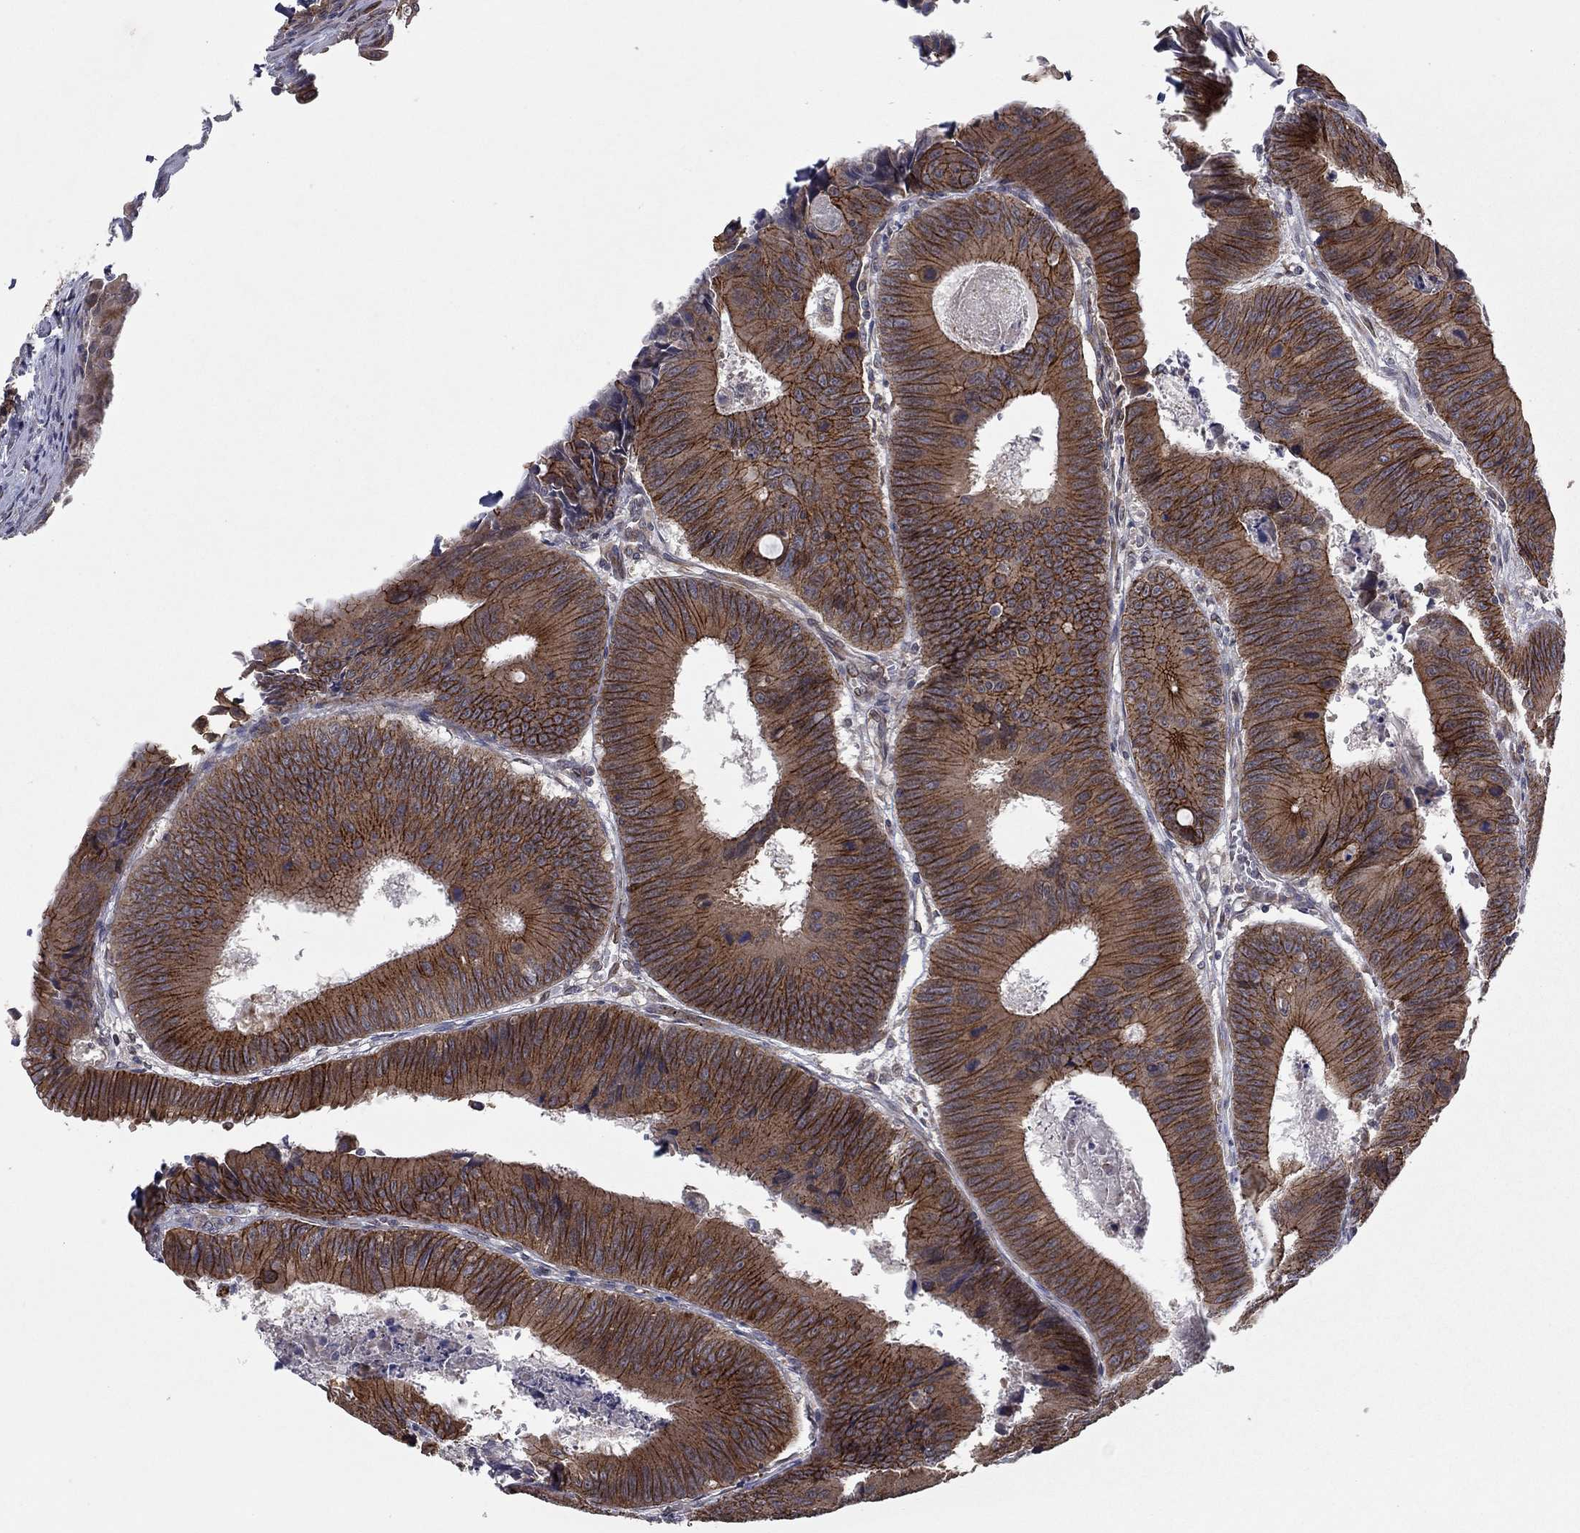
{"staining": {"intensity": "strong", "quantity": "25%-75%", "location": "cytoplasmic/membranous"}, "tissue": "colorectal cancer", "cell_type": "Tumor cells", "image_type": "cancer", "snomed": [{"axis": "morphology", "description": "Adenocarcinoma, NOS"}, {"axis": "topography", "description": "Rectum"}], "caption": "An immunohistochemistry (IHC) photomicrograph of tumor tissue is shown. Protein staining in brown labels strong cytoplasmic/membranous positivity in colorectal adenocarcinoma within tumor cells.", "gene": "YIF1A", "patient": {"sex": "male", "age": 67}}